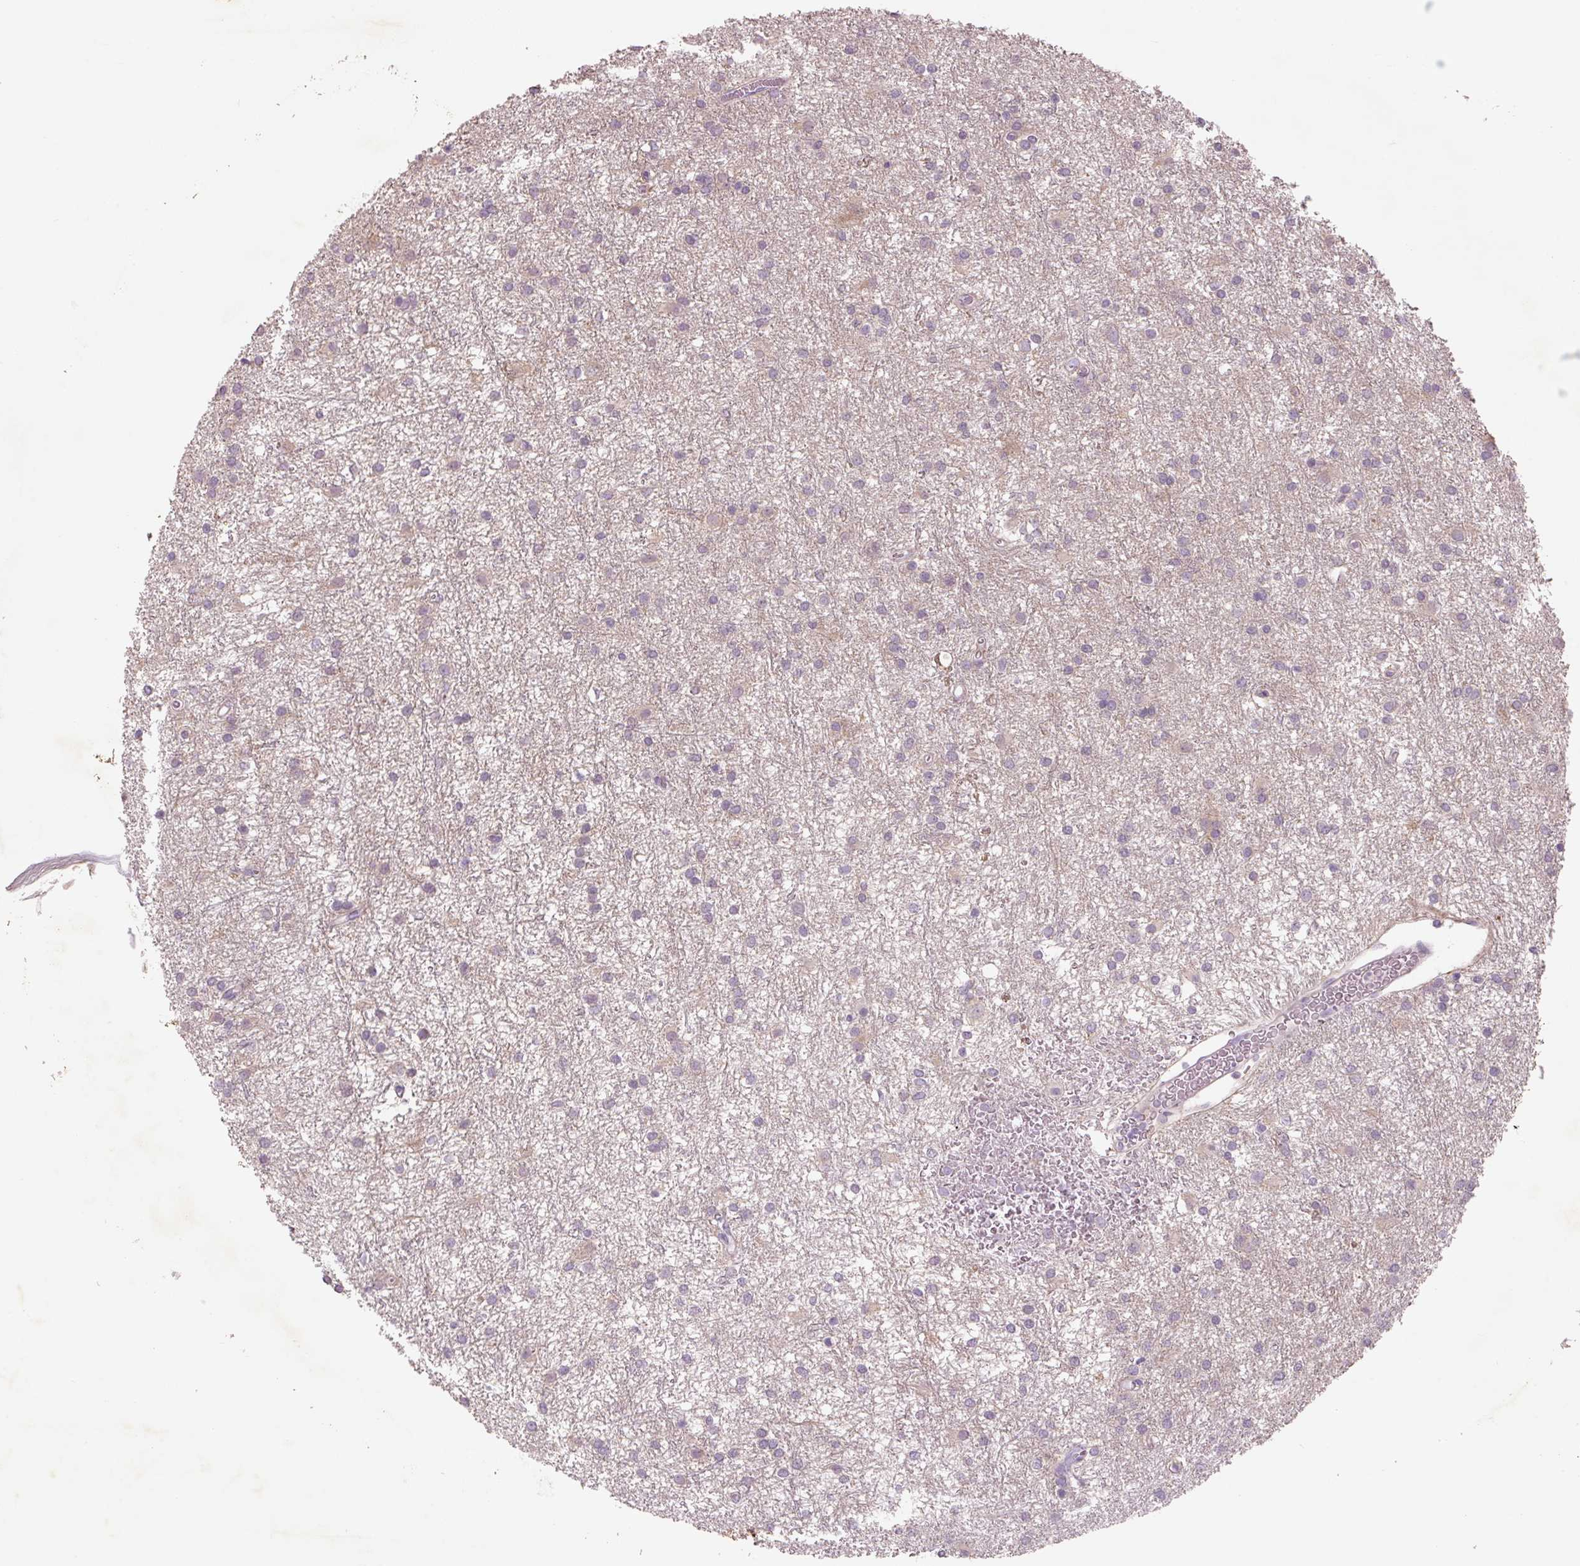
{"staining": {"intensity": "weak", "quantity": "<25%", "location": "cytoplasmic/membranous"}, "tissue": "glioma", "cell_type": "Tumor cells", "image_type": "cancer", "snomed": [{"axis": "morphology", "description": "Glioma, malignant, High grade"}, {"axis": "topography", "description": "Brain"}], "caption": "Immunohistochemistry (IHC) photomicrograph of malignant glioma (high-grade) stained for a protein (brown), which reveals no positivity in tumor cells.", "gene": "TMEM100", "patient": {"sex": "female", "age": 50}}